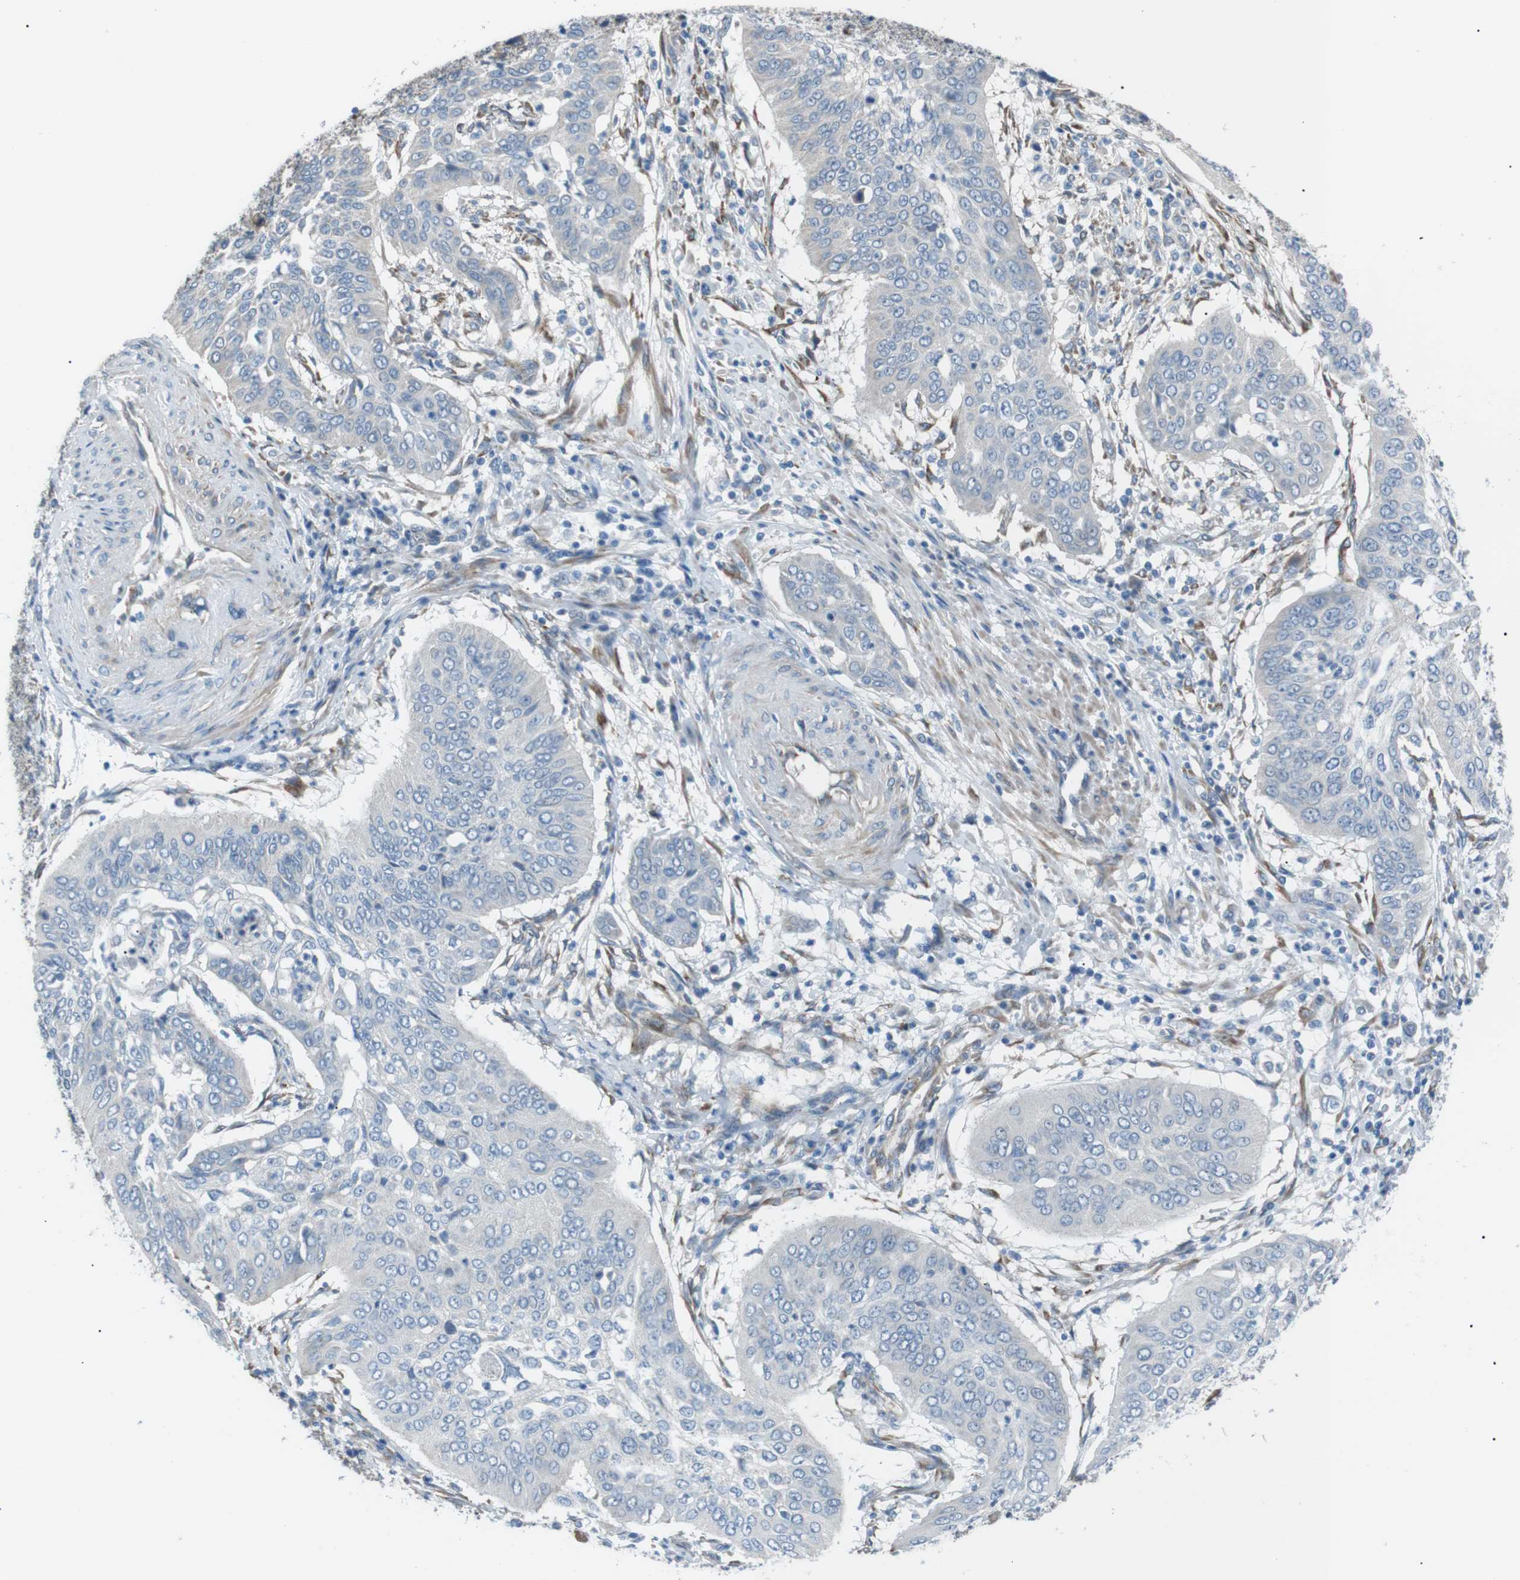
{"staining": {"intensity": "negative", "quantity": "none", "location": "none"}, "tissue": "cervical cancer", "cell_type": "Tumor cells", "image_type": "cancer", "snomed": [{"axis": "morphology", "description": "Normal tissue, NOS"}, {"axis": "morphology", "description": "Squamous cell carcinoma, NOS"}, {"axis": "topography", "description": "Cervix"}], "caption": "The image reveals no significant expression in tumor cells of cervical squamous cell carcinoma. (Stains: DAB immunohistochemistry (IHC) with hematoxylin counter stain, Microscopy: brightfield microscopy at high magnification).", "gene": "MTARC2", "patient": {"sex": "female", "age": 39}}